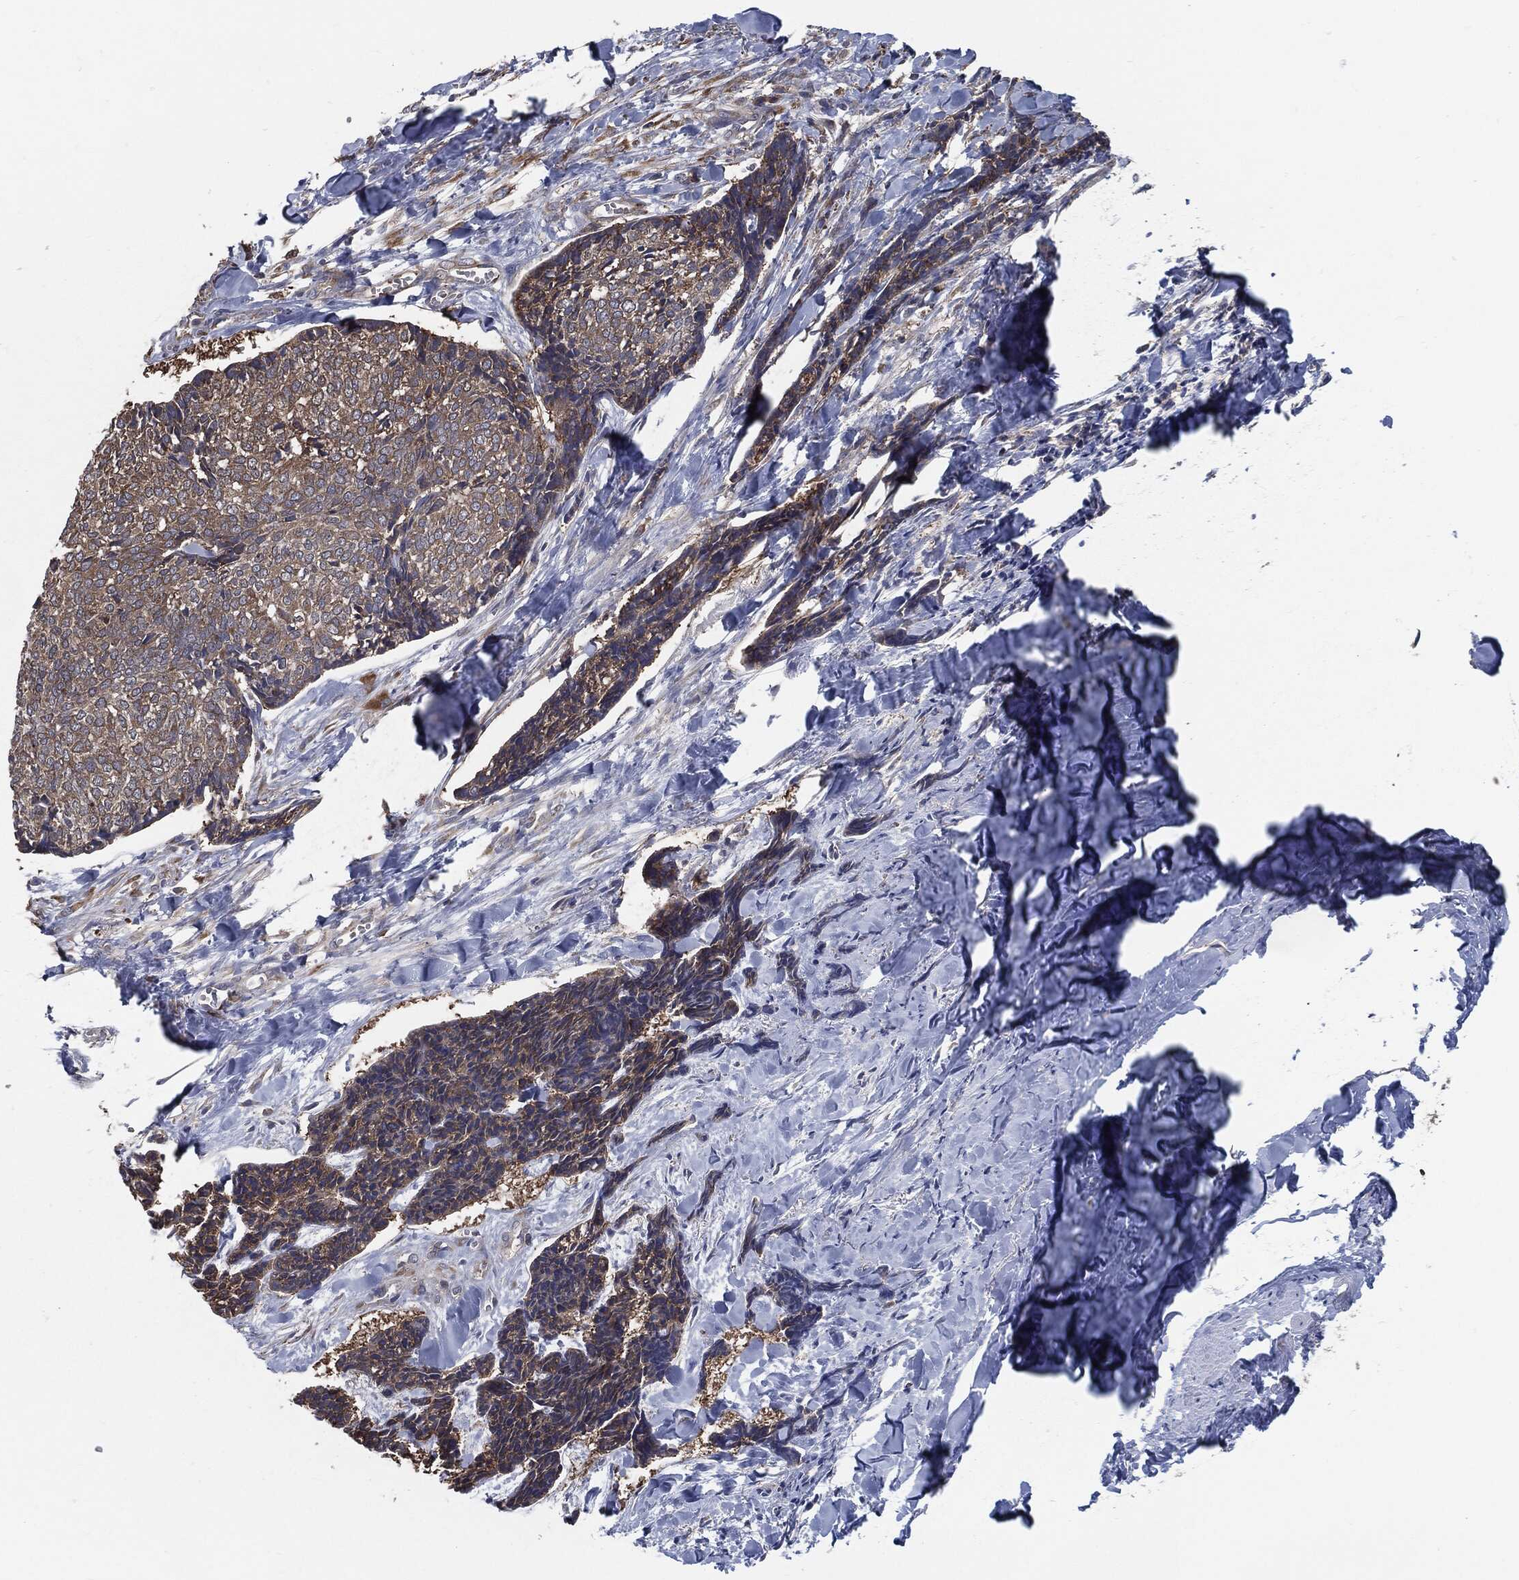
{"staining": {"intensity": "moderate", "quantity": ">75%", "location": "cytoplasmic/membranous"}, "tissue": "skin cancer", "cell_type": "Tumor cells", "image_type": "cancer", "snomed": [{"axis": "morphology", "description": "Basal cell carcinoma"}, {"axis": "topography", "description": "Skin"}], "caption": "Immunohistochemistry (IHC) (DAB) staining of human skin cancer (basal cell carcinoma) exhibits moderate cytoplasmic/membranous protein expression in approximately >75% of tumor cells.", "gene": "PRDX4", "patient": {"sex": "male", "age": 86}}